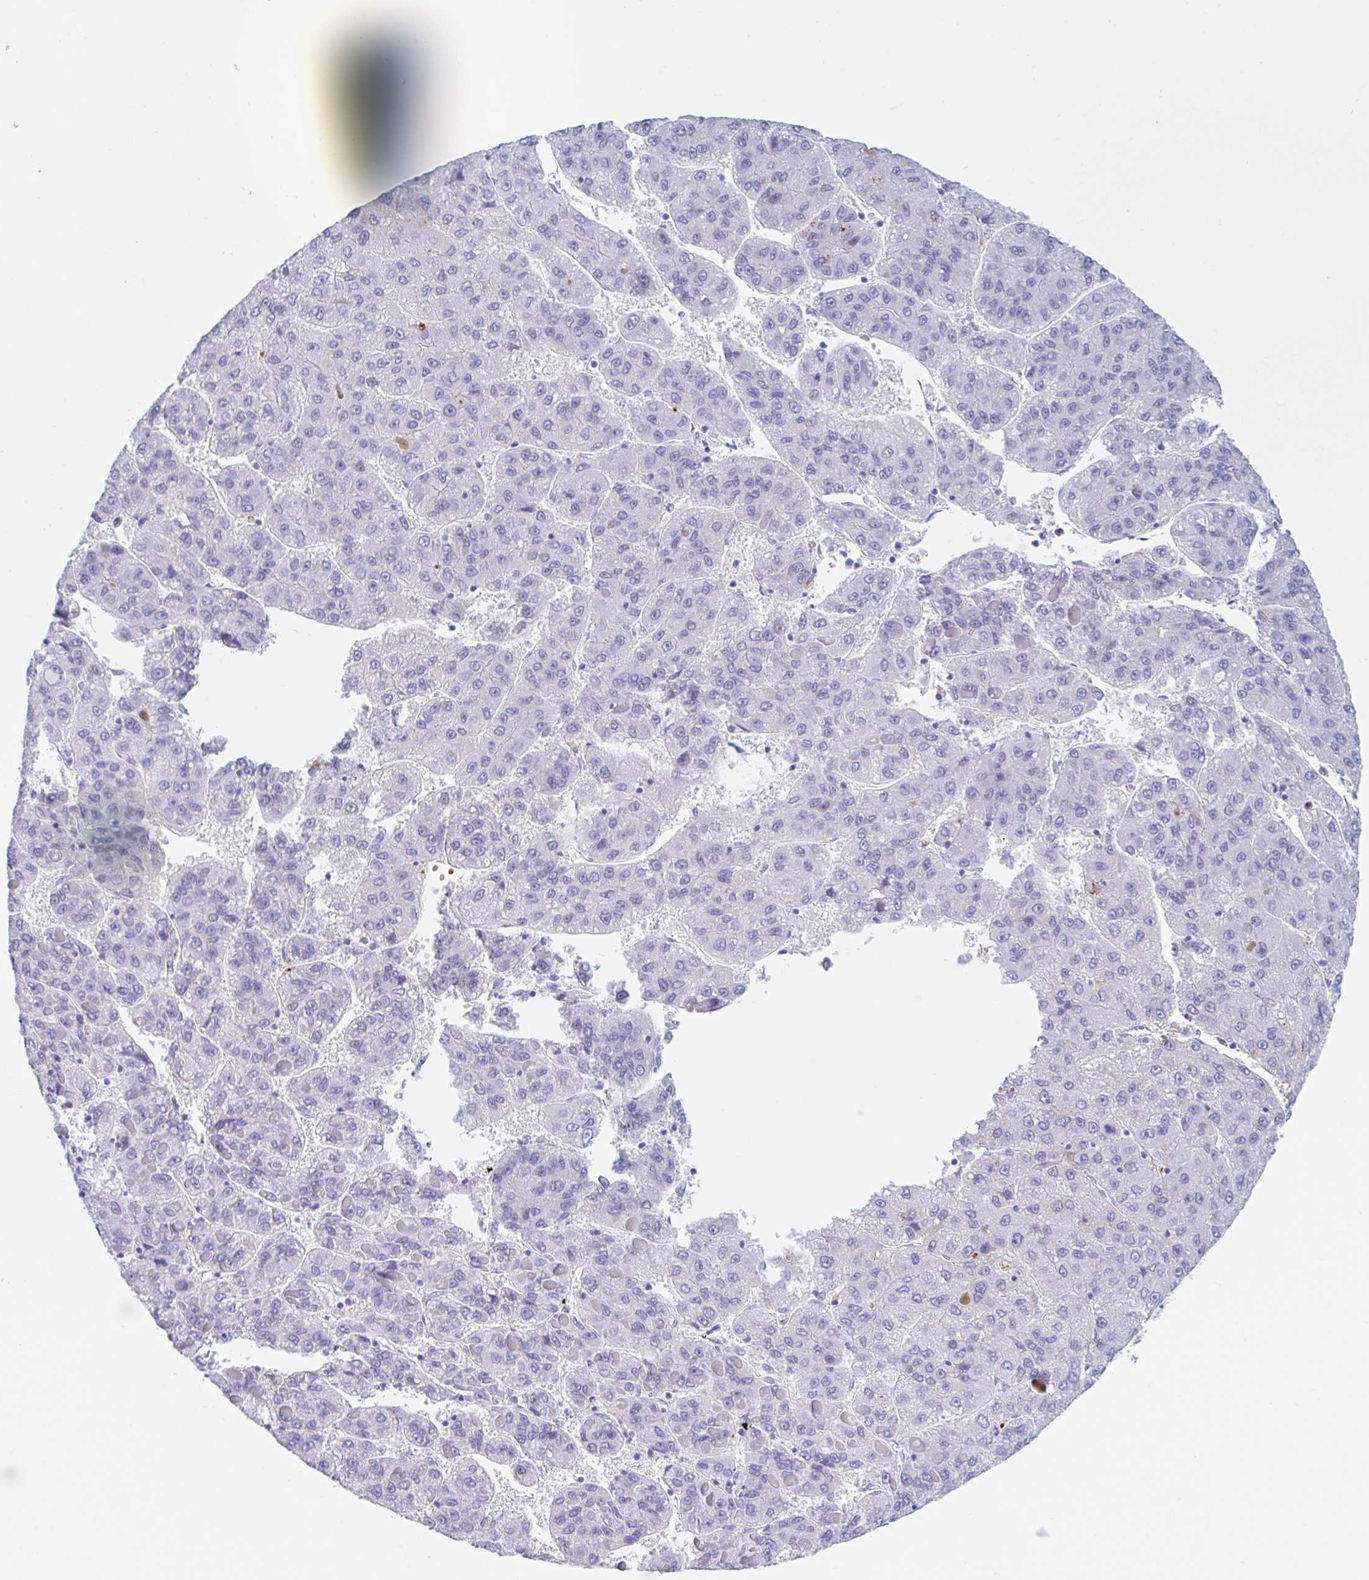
{"staining": {"intensity": "negative", "quantity": "none", "location": "none"}, "tissue": "liver cancer", "cell_type": "Tumor cells", "image_type": "cancer", "snomed": [{"axis": "morphology", "description": "Carcinoma, Hepatocellular, NOS"}, {"axis": "topography", "description": "Liver"}], "caption": "This is an immunohistochemistry image of liver cancer. There is no staining in tumor cells.", "gene": "ANKRD9", "patient": {"sex": "female", "age": 82}}